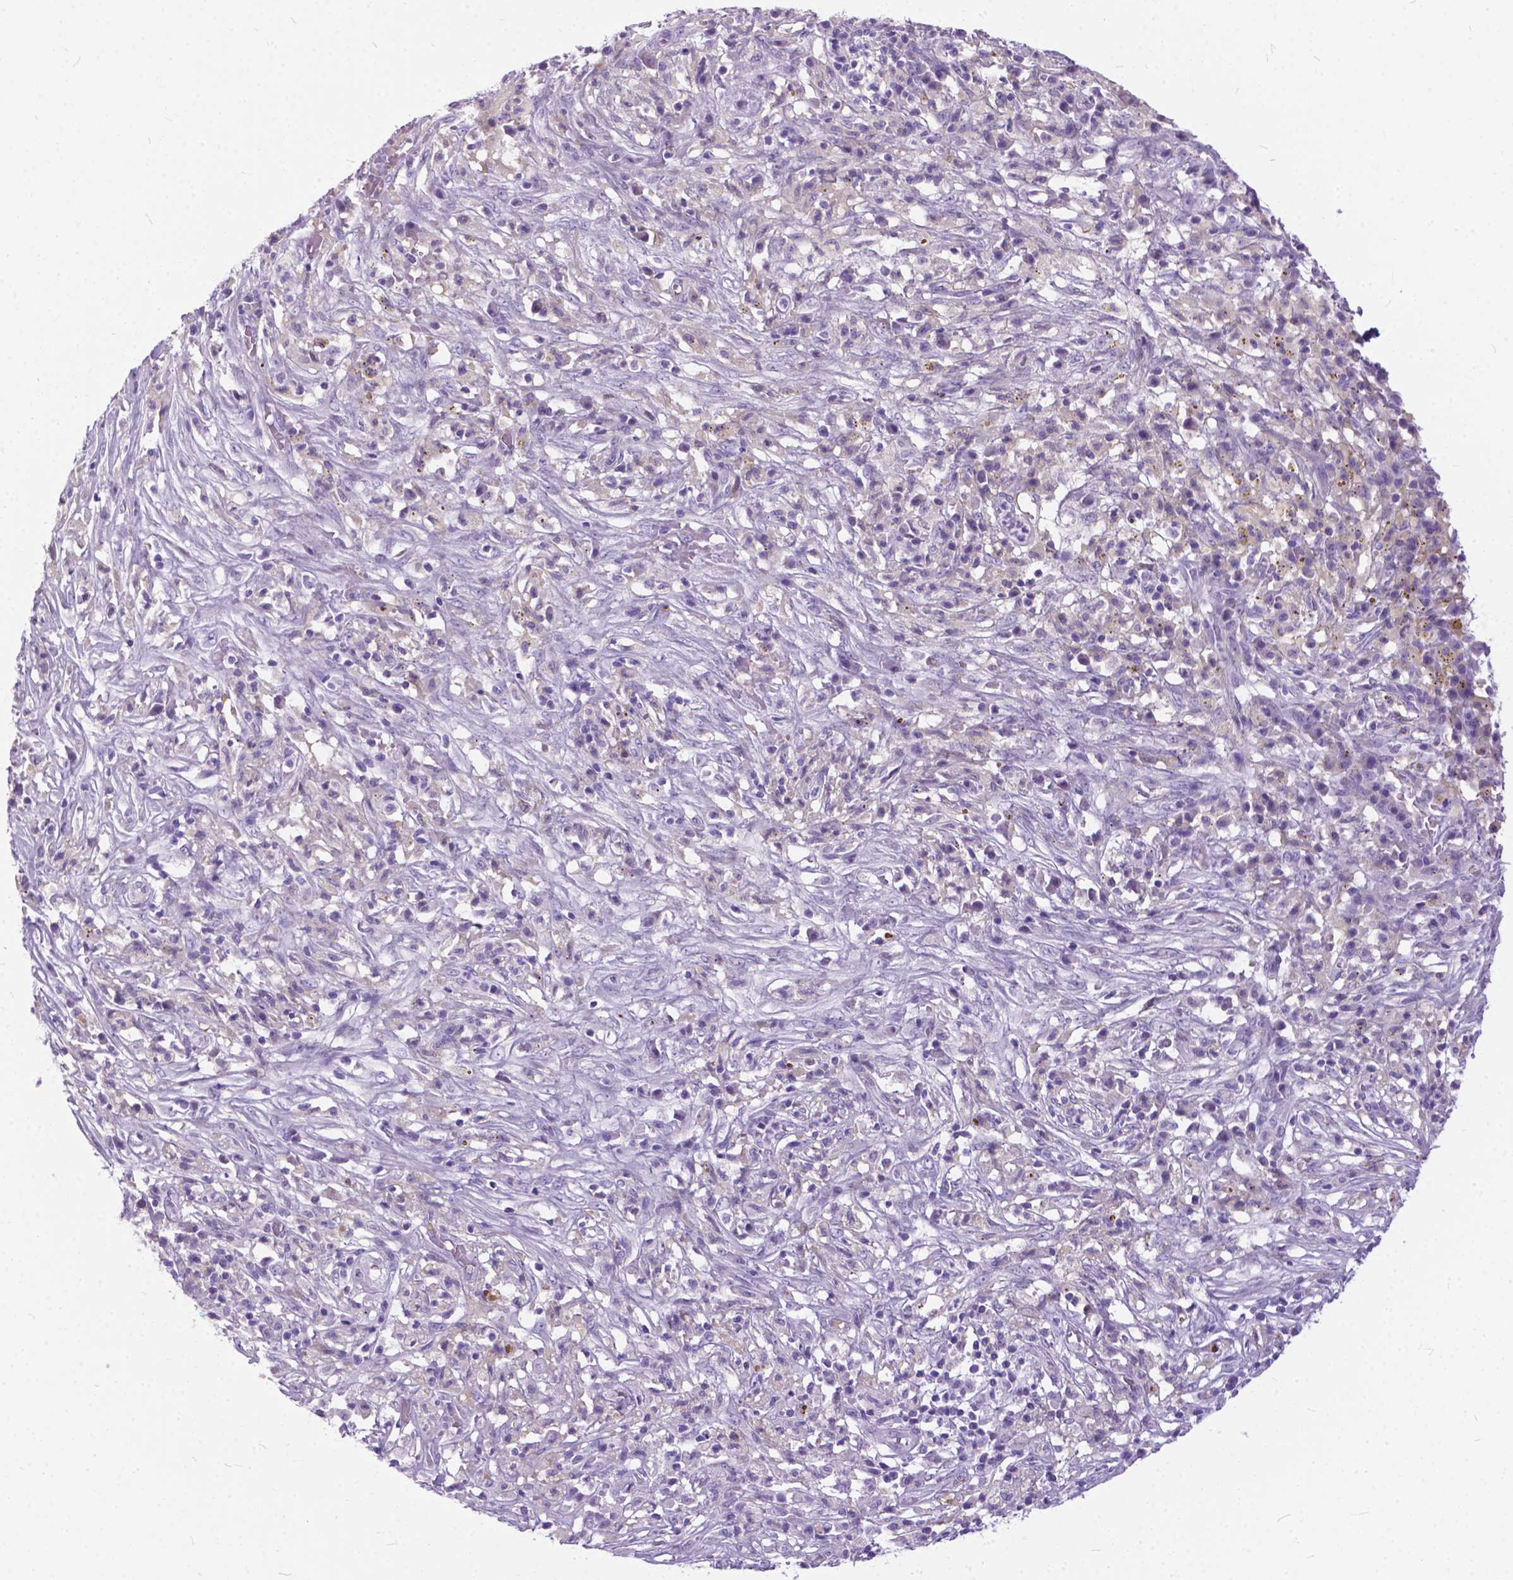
{"staining": {"intensity": "negative", "quantity": "none", "location": "none"}, "tissue": "melanoma", "cell_type": "Tumor cells", "image_type": "cancer", "snomed": [{"axis": "morphology", "description": "Malignant melanoma, NOS"}, {"axis": "topography", "description": "Skin"}], "caption": "The image reveals no staining of tumor cells in malignant melanoma. Nuclei are stained in blue.", "gene": "BSND", "patient": {"sex": "female", "age": 91}}